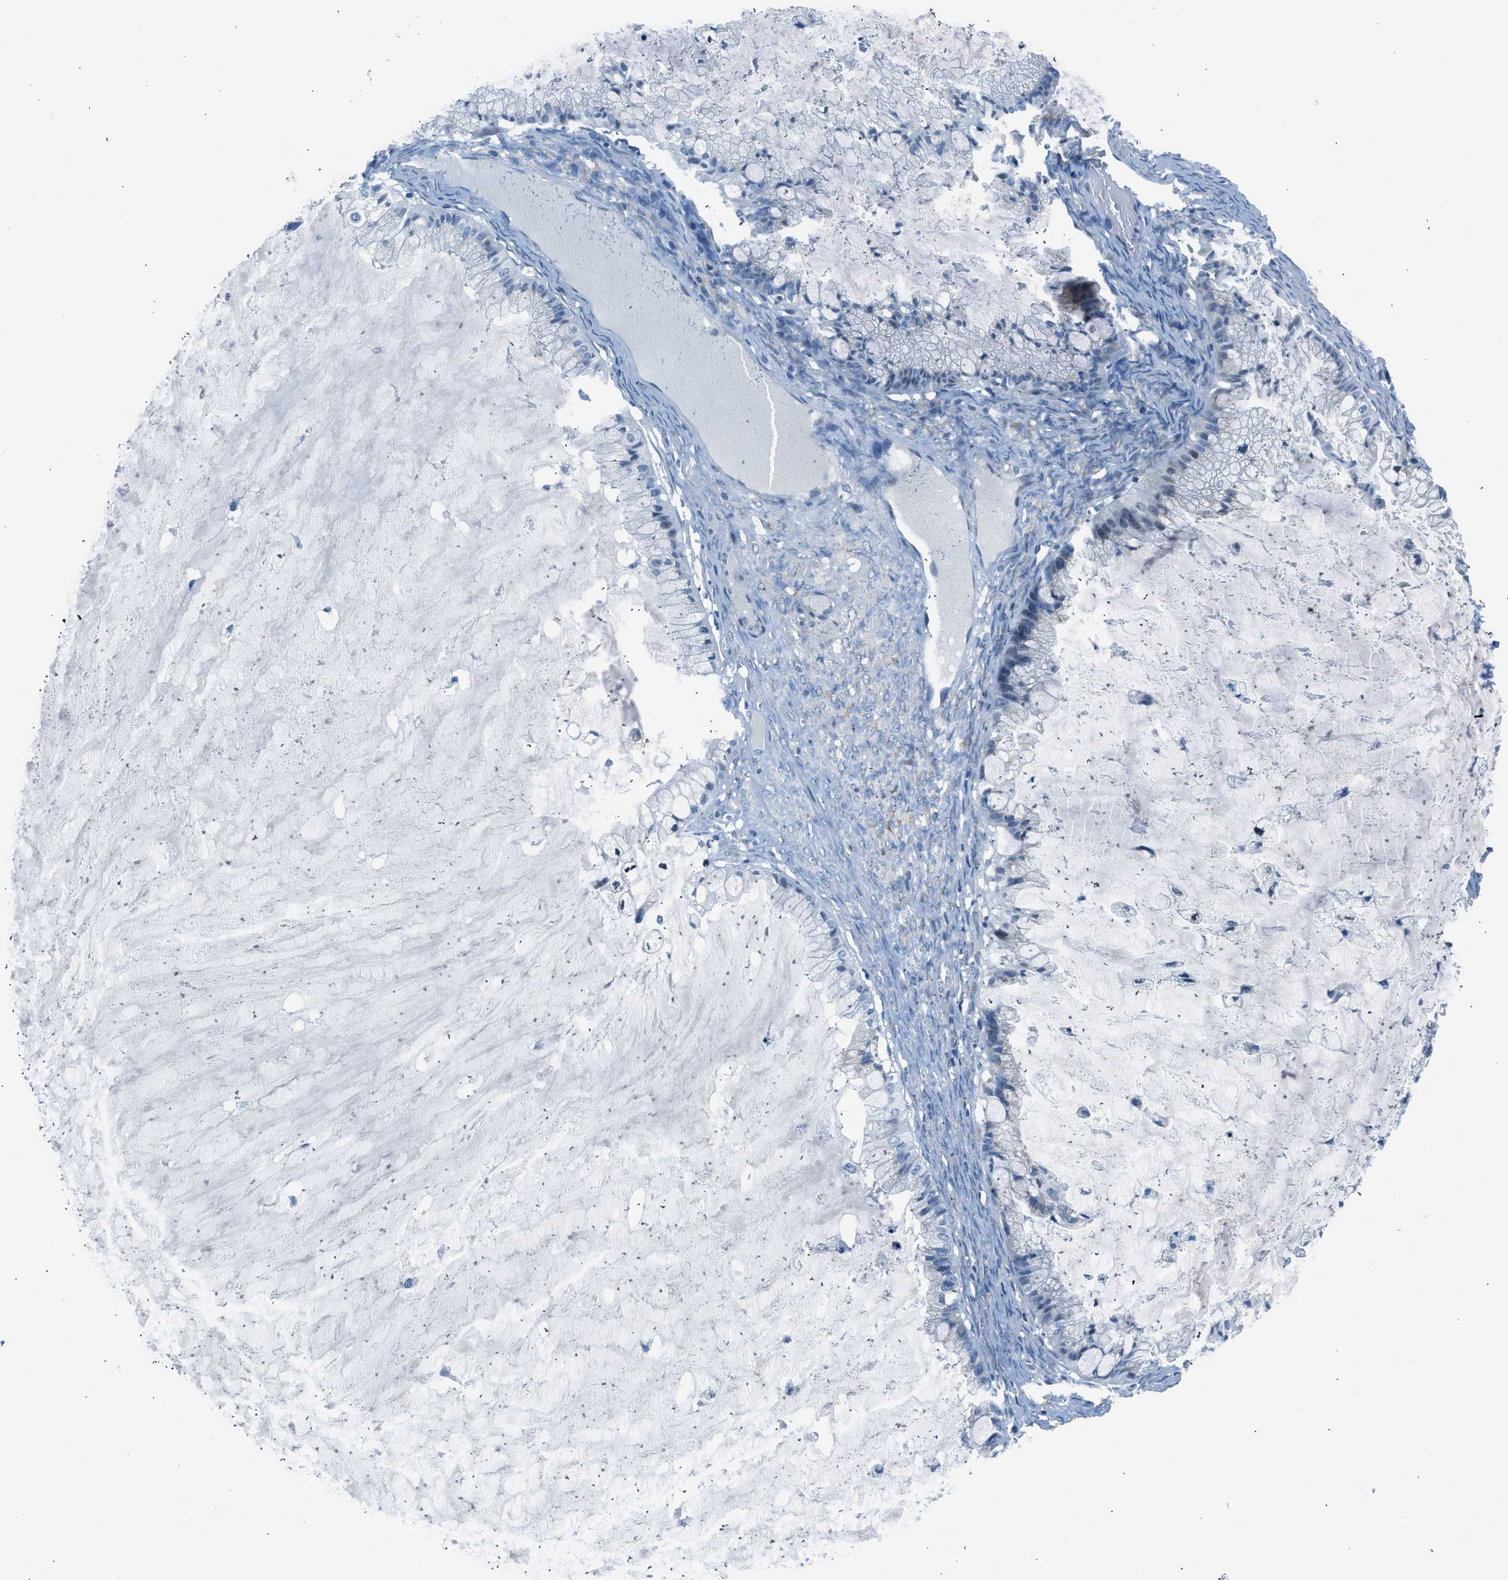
{"staining": {"intensity": "negative", "quantity": "none", "location": "none"}, "tissue": "ovarian cancer", "cell_type": "Tumor cells", "image_type": "cancer", "snomed": [{"axis": "morphology", "description": "Cystadenocarcinoma, mucinous, NOS"}, {"axis": "topography", "description": "Ovary"}], "caption": "High power microscopy histopathology image of an immunohistochemistry (IHC) photomicrograph of ovarian mucinous cystadenocarcinoma, revealing no significant expression in tumor cells. (DAB IHC, high magnification).", "gene": "RNF41", "patient": {"sex": "female", "age": 57}}